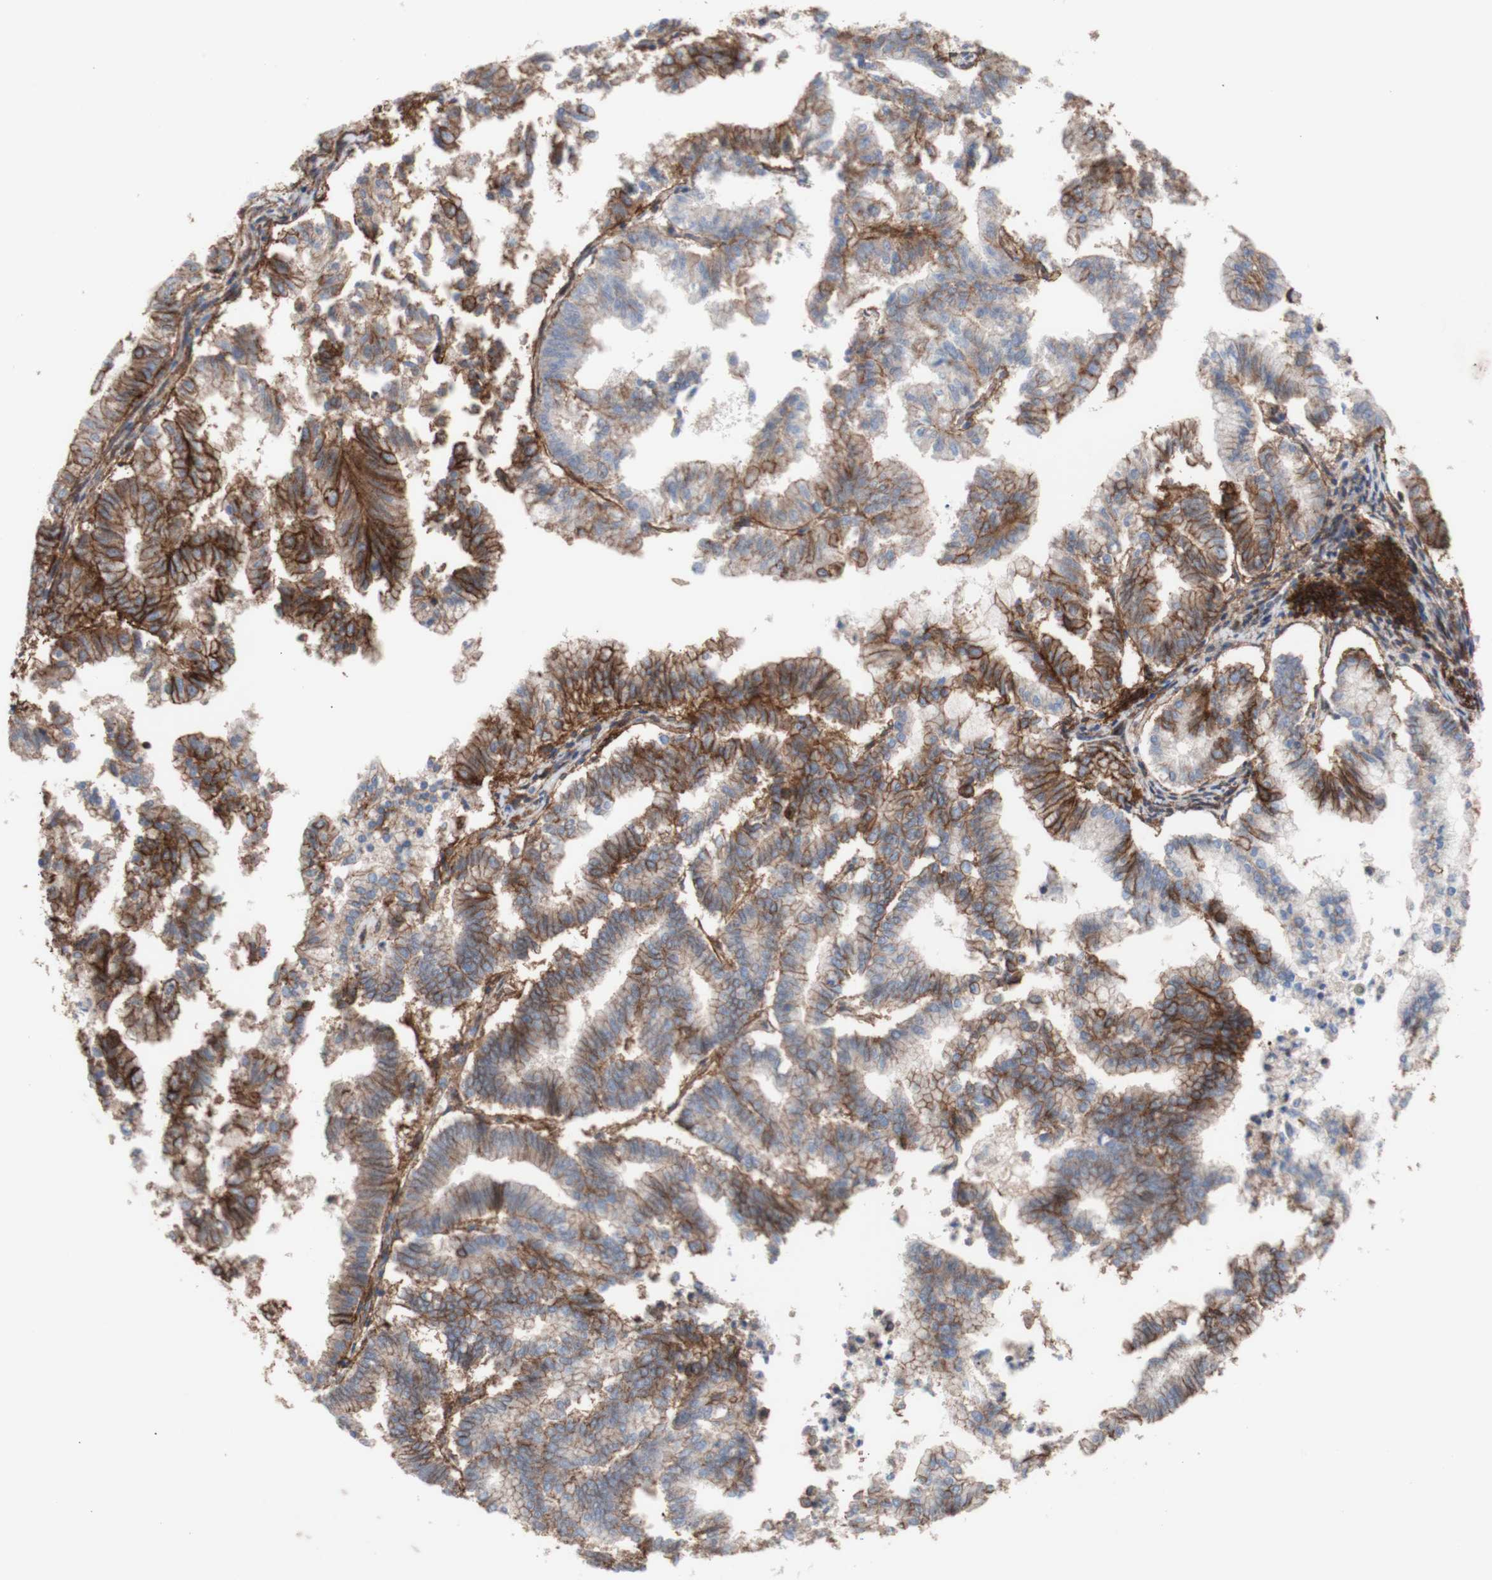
{"staining": {"intensity": "strong", "quantity": ">75%", "location": "cytoplasmic/membranous"}, "tissue": "endometrial cancer", "cell_type": "Tumor cells", "image_type": "cancer", "snomed": [{"axis": "morphology", "description": "Necrosis, NOS"}, {"axis": "morphology", "description": "Adenocarcinoma, NOS"}, {"axis": "topography", "description": "Endometrium"}], "caption": "A brown stain shows strong cytoplasmic/membranous positivity of a protein in adenocarcinoma (endometrial) tumor cells.", "gene": "ATP2A3", "patient": {"sex": "female", "age": 79}}